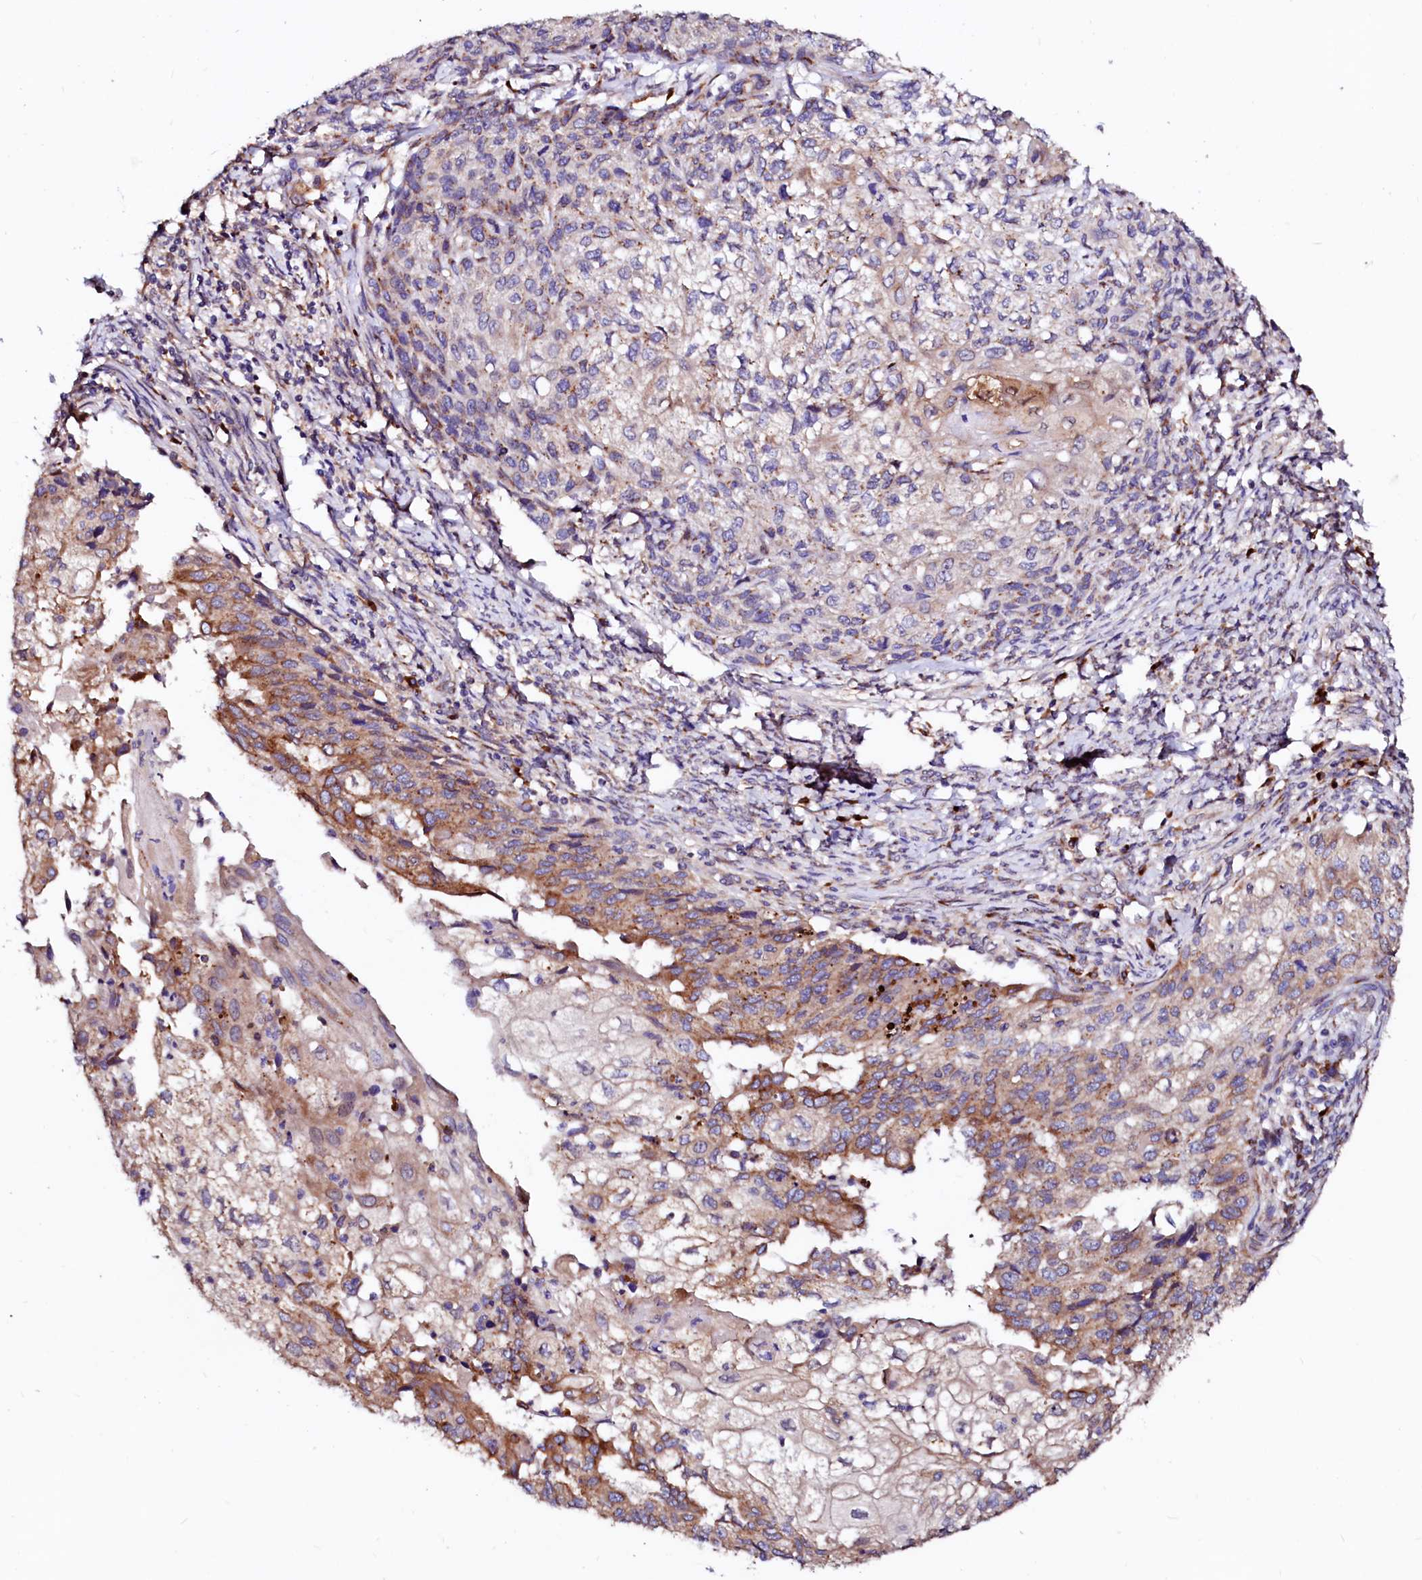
{"staining": {"intensity": "moderate", "quantity": "25%-75%", "location": "cytoplasmic/membranous"}, "tissue": "cervical cancer", "cell_type": "Tumor cells", "image_type": "cancer", "snomed": [{"axis": "morphology", "description": "Squamous cell carcinoma, NOS"}, {"axis": "topography", "description": "Cervix"}], "caption": "Protein analysis of cervical cancer tissue demonstrates moderate cytoplasmic/membranous positivity in about 25%-75% of tumor cells. Ihc stains the protein of interest in brown and the nuclei are stained blue.", "gene": "LMAN1", "patient": {"sex": "female", "age": 67}}